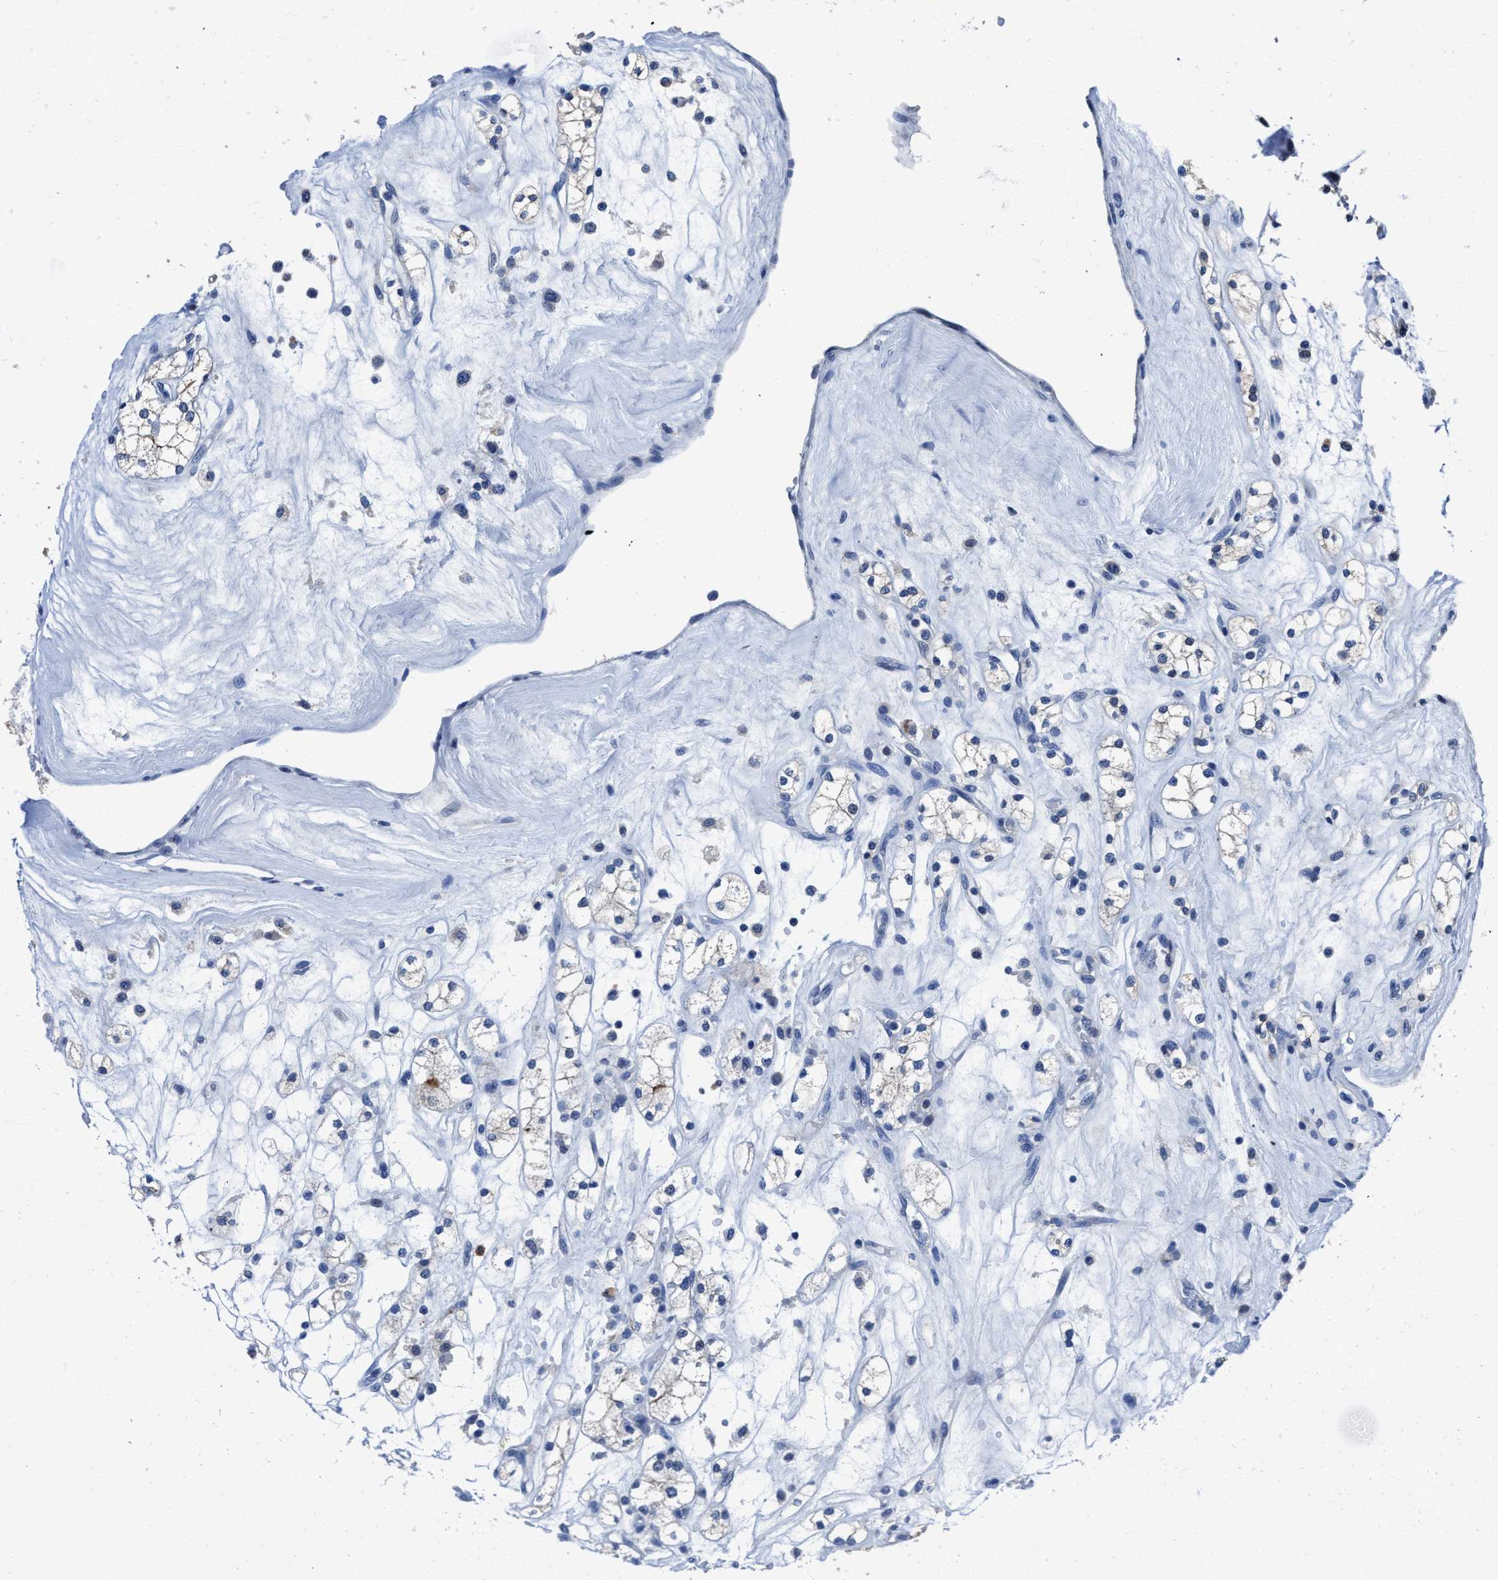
{"staining": {"intensity": "negative", "quantity": "none", "location": "none"}, "tissue": "renal cancer", "cell_type": "Tumor cells", "image_type": "cancer", "snomed": [{"axis": "morphology", "description": "Adenocarcinoma, NOS"}, {"axis": "topography", "description": "Kidney"}], "caption": "Human adenocarcinoma (renal) stained for a protein using IHC demonstrates no positivity in tumor cells.", "gene": "HOOK1", "patient": {"sex": "male", "age": 77}}